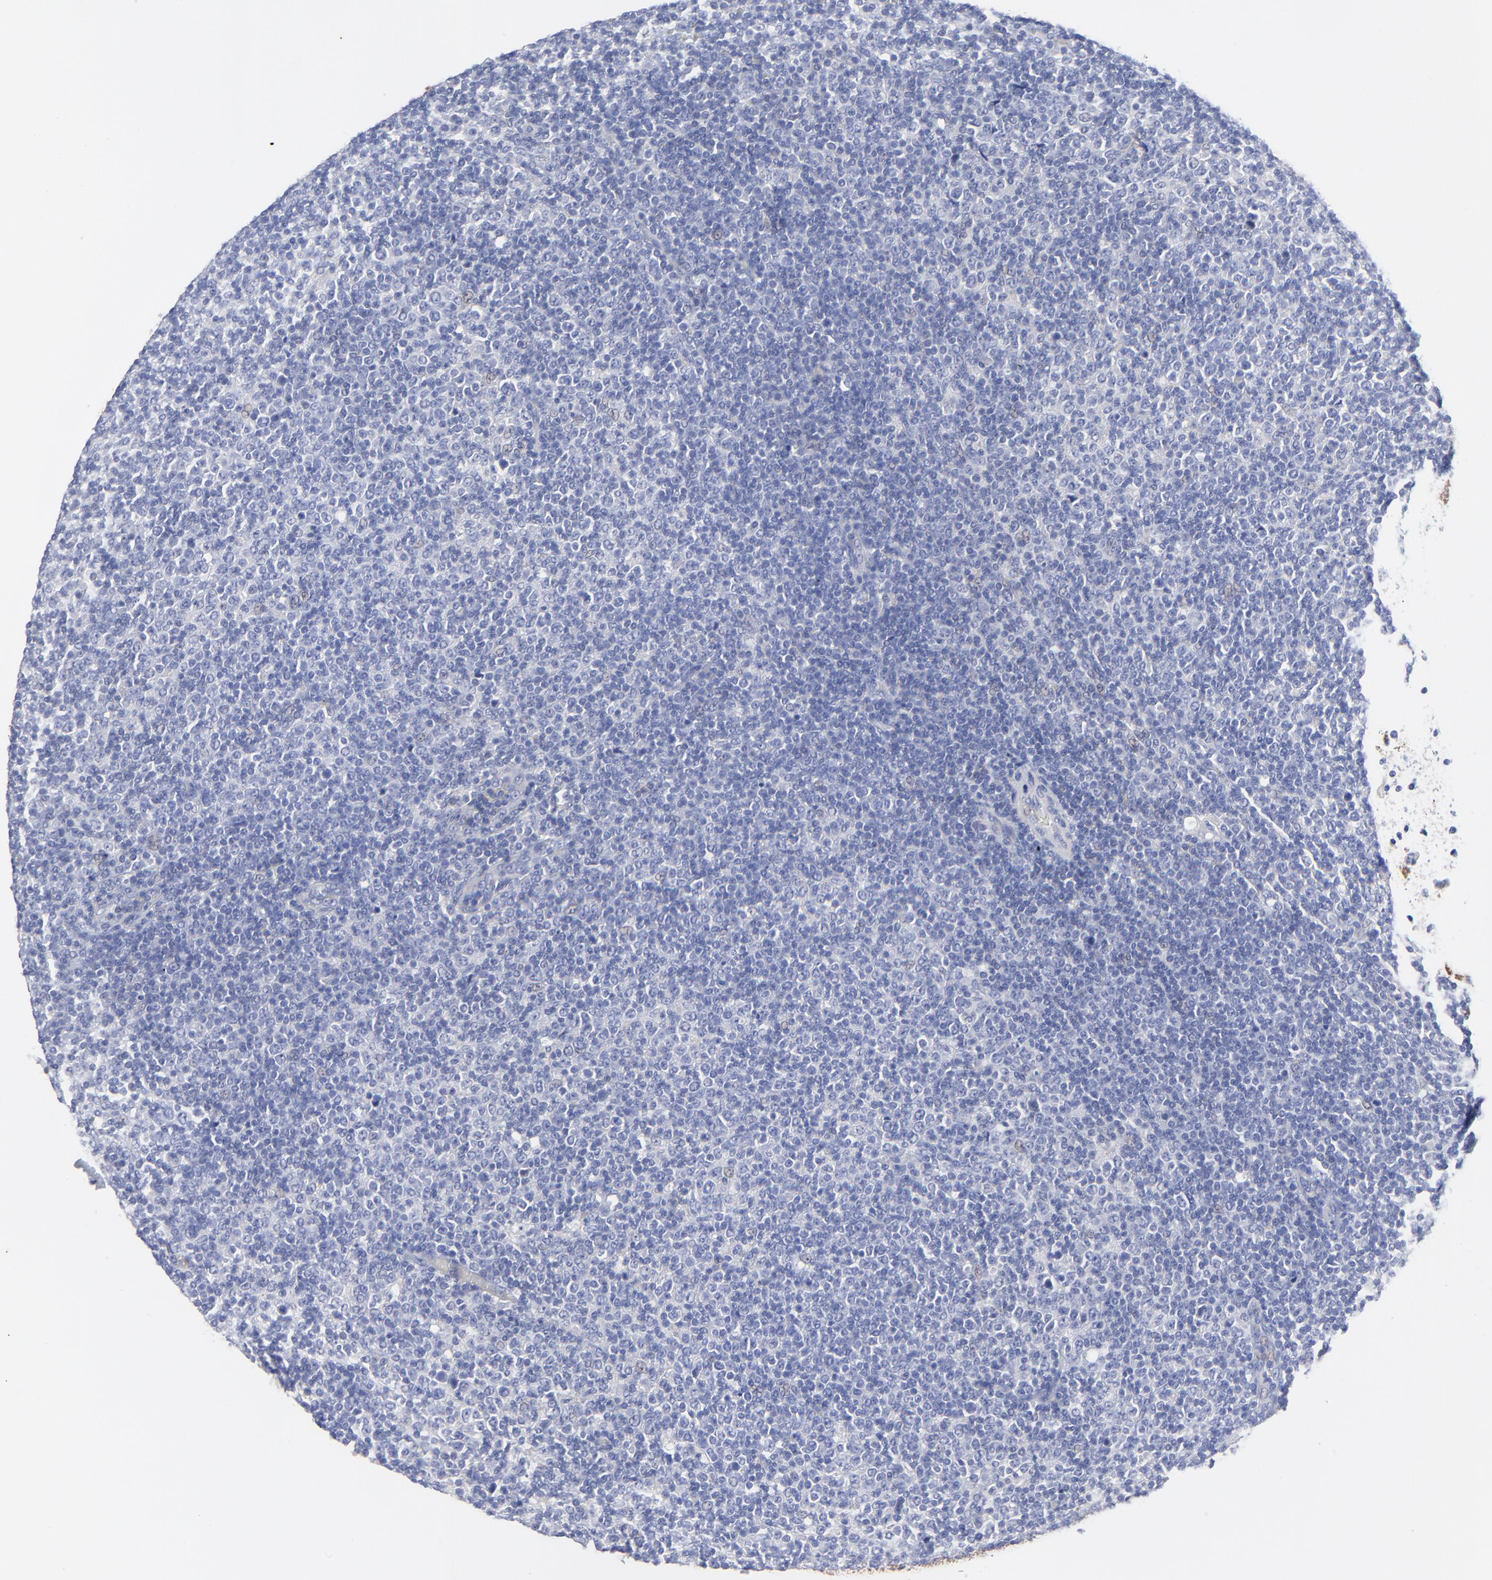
{"staining": {"intensity": "negative", "quantity": "none", "location": "none"}, "tissue": "lymphoma", "cell_type": "Tumor cells", "image_type": "cancer", "snomed": [{"axis": "morphology", "description": "Malignant lymphoma, non-Hodgkin's type, Low grade"}, {"axis": "topography", "description": "Lymph node"}], "caption": "Image shows no protein staining in tumor cells of lymphoma tissue.", "gene": "PSD3", "patient": {"sex": "male", "age": 70}}